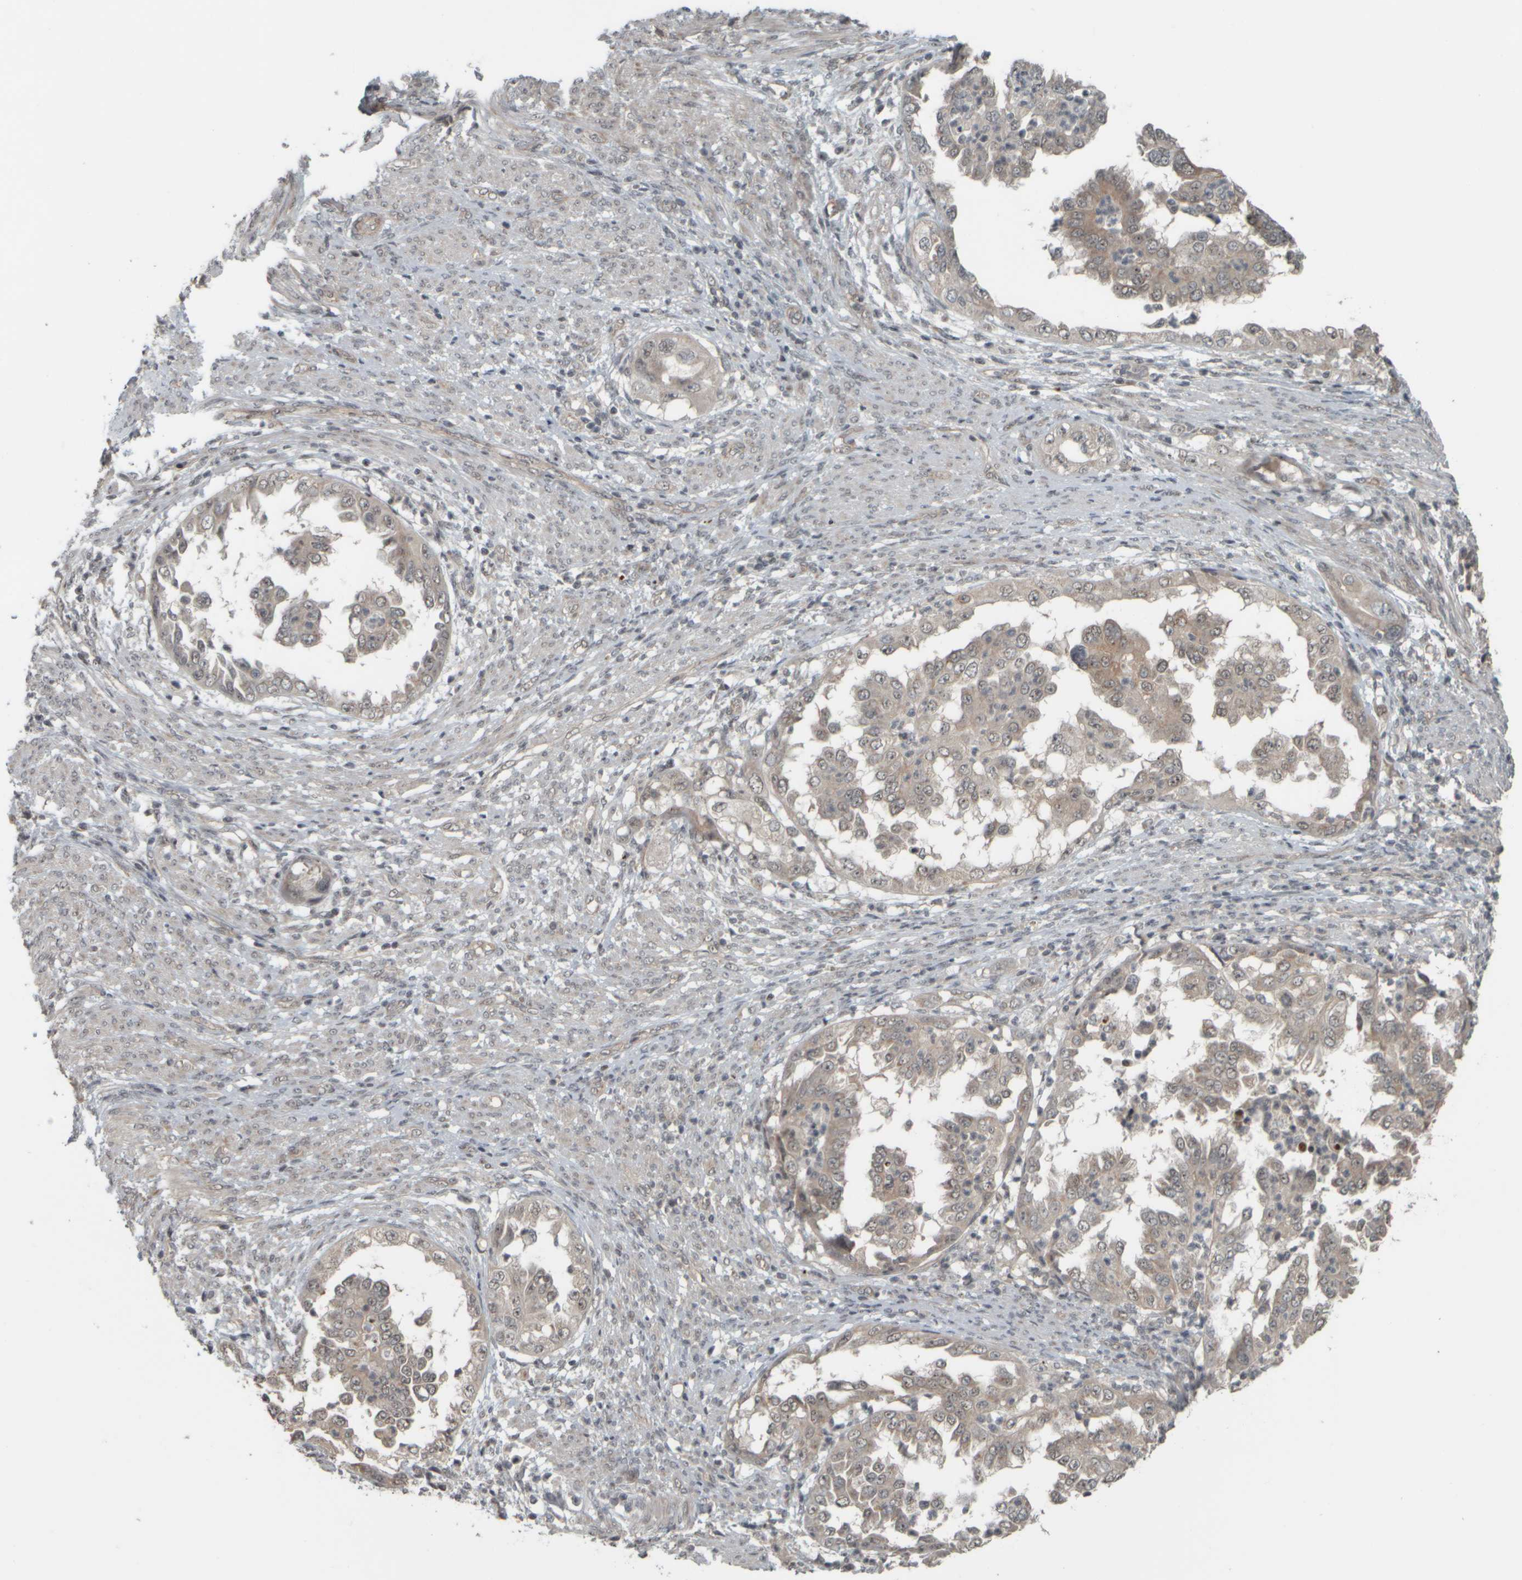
{"staining": {"intensity": "negative", "quantity": "none", "location": "none"}, "tissue": "endometrial cancer", "cell_type": "Tumor cells", "image_type": "cancer", "snomed": [{"axis": "morphology", "description": "Adenocarcinoma, NOS"}, {"axis": "topography", "description": "Endometrium"}], "caption": "Immunohistochemistry (IHC) micrograph of neoplastic tissue: human endometrial cancer (adenocarcinoma) stained with DAB demonstrates no significant protein positivity in tumor cells.", "gene": "NAPG", "patient": {"sex": "female", "age": 85}}